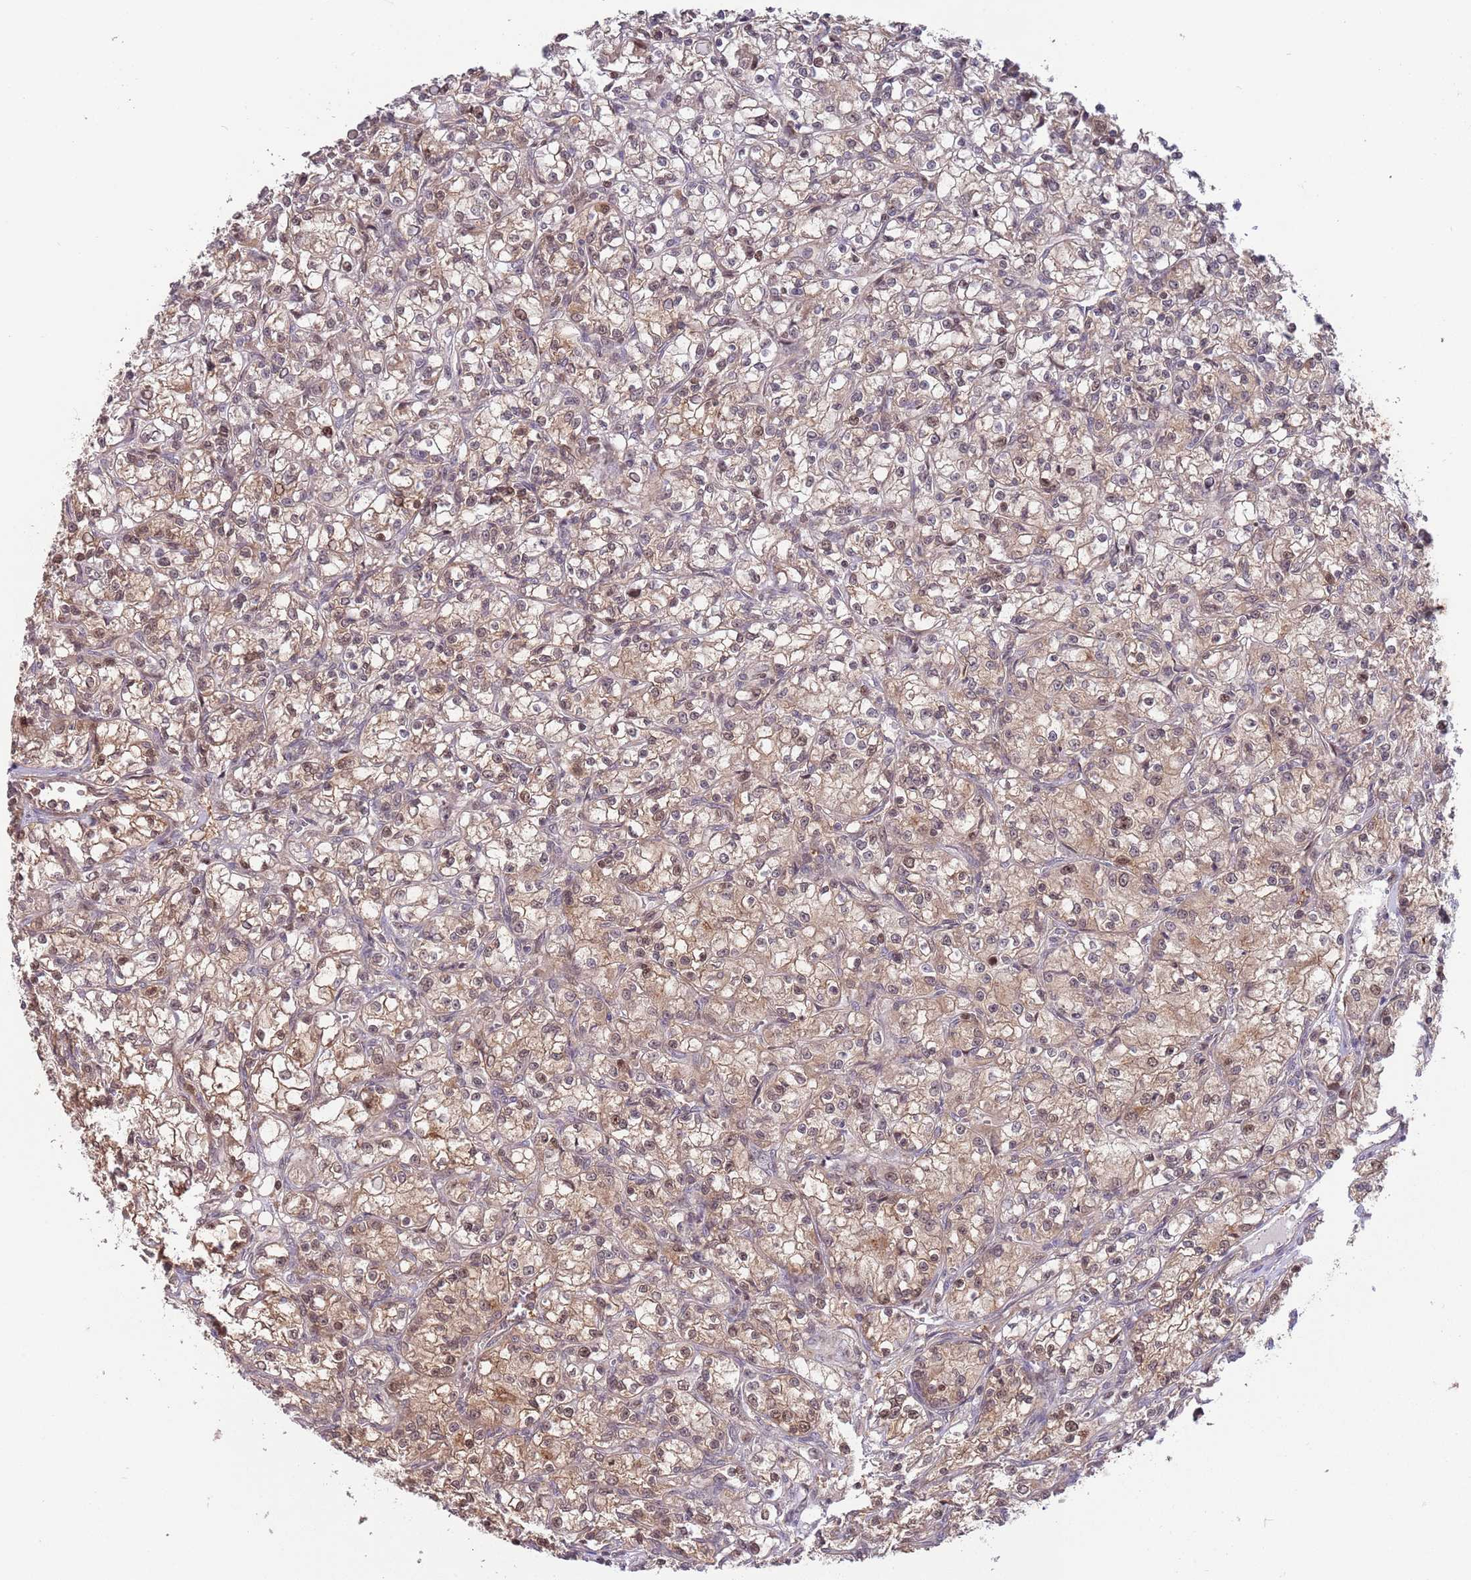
{"staining": {"intensity": "moderate", "quantity": "25%-75%", "location": "cytoplasmic/membranous,nuclear"}, "tissue": "renal cancer", "cell_type": "Tumor cells", "image_type": "cancer", "snomed": [{"axis": "morphology", "description": "Adenocarcinoma, NOS"}, {"axis": "topography", "description": "Kidney"}], "caption": "This image reveals immunohistochemistry (IHC) staining of human renal cancer, with medium moderate cytoplasmic/membranous and nuclear expression in approximately 25%-75% of tumor cells.", "gene": "SALL1", "patient": {"sex": "female", "age": 59}}